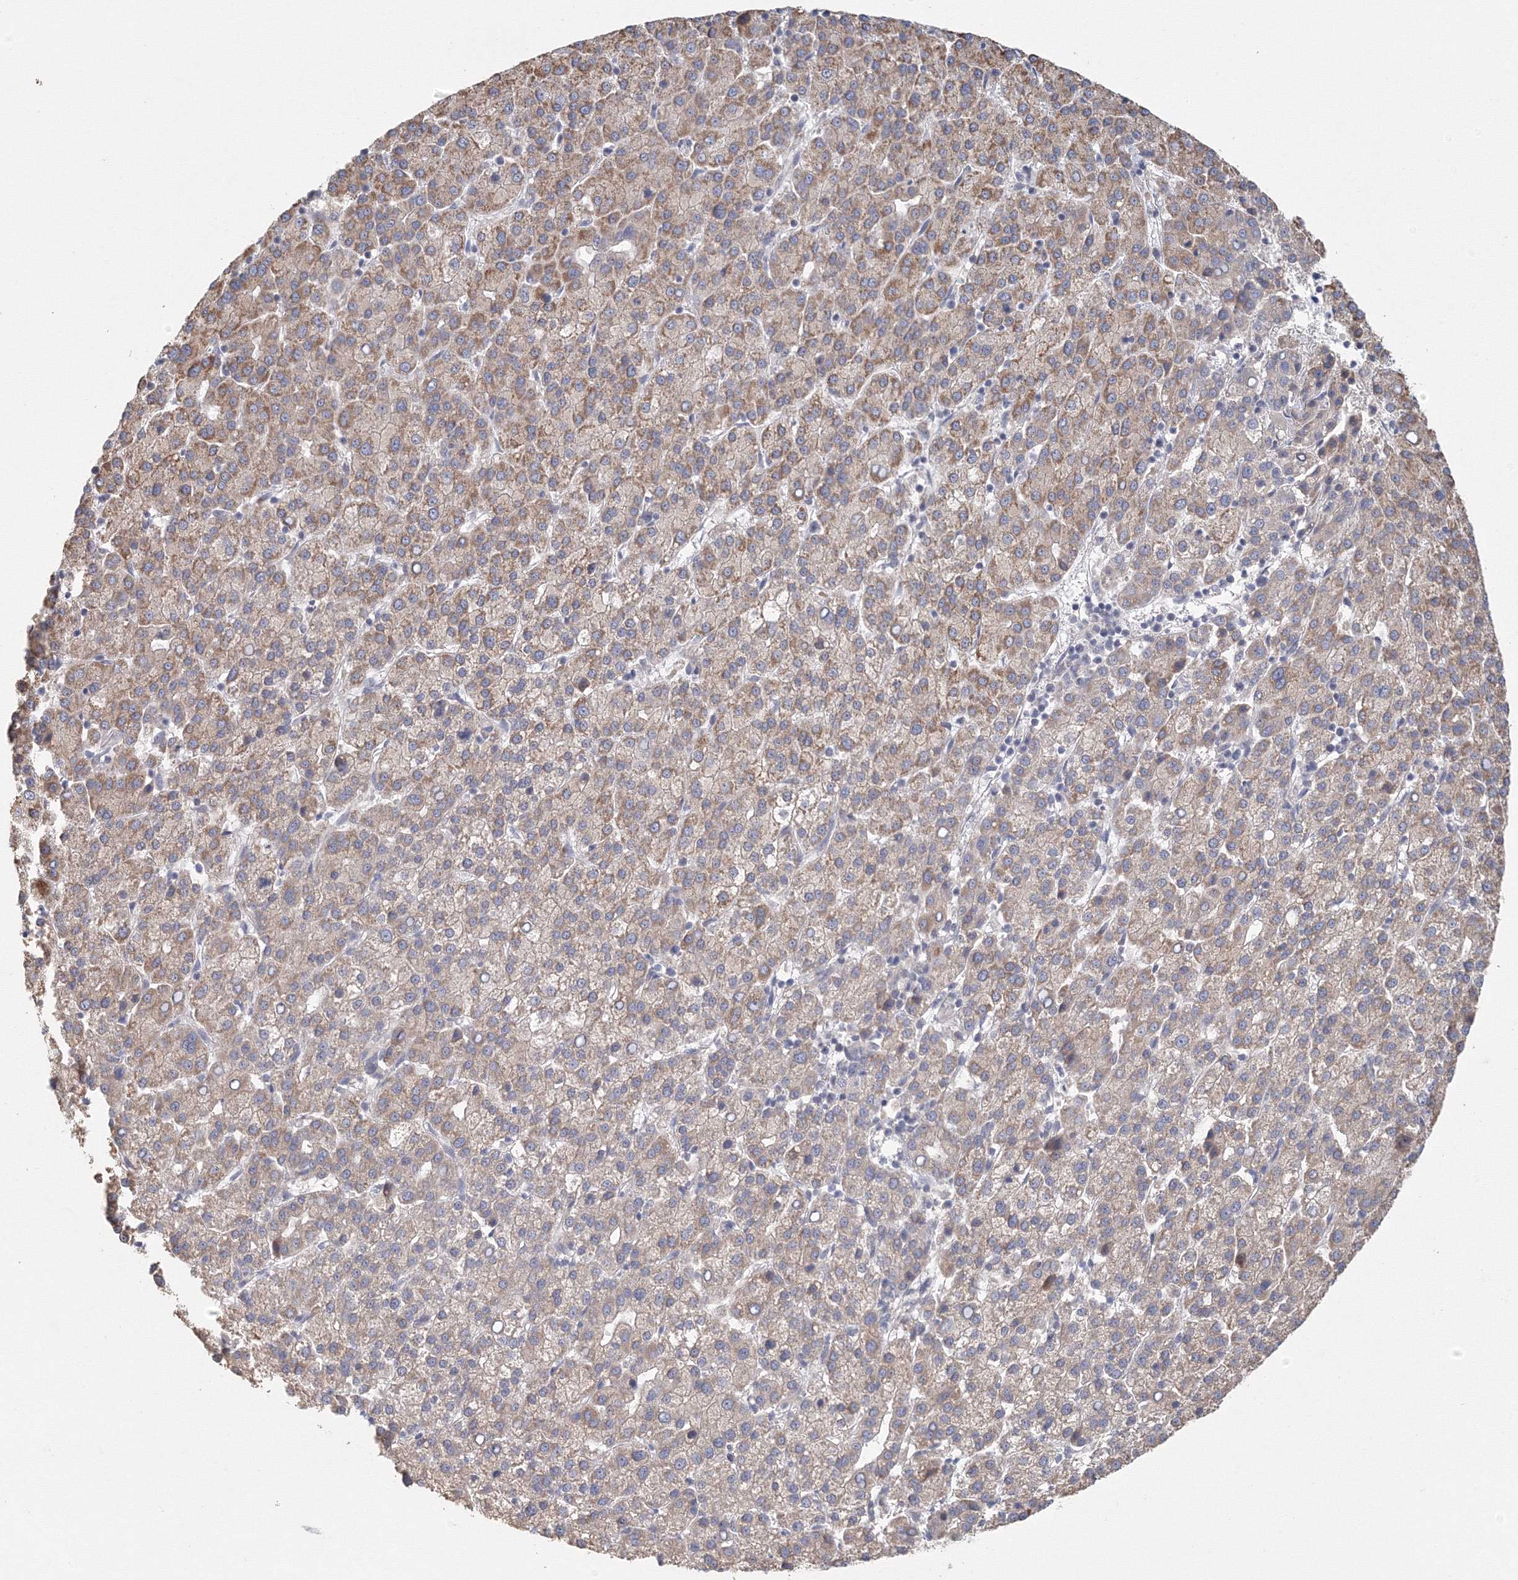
{"staining": {"intensity": "moderate", "quantity": ">75%", "location": "cytoplasmic/membranous"}, "tissue": "liver cancer", "cell_type": "Tumor cells", "image_type": "cancer", "snomed": [{"axis": "morphology", "description": "Carcinoma, Hepatocellular, NOS"}, {"axis": "topography", "description": "Liver"}], "caption": "High-magnification brightfield microscopy of hepatocellular carcinoma (liver) stained with DAB (brown) and counterstained with hematoxylin (blue). tumor cells exhibit moderate cytoplasmic/membranous positivity is identified in approximately>75% of cells. The staining is performed using DAB brown chromogen to label protein expression. The nuclei are counter-stained blue using hematoxylin.", "gene": "TACC2", "patient": {"sex": "female", "age": 58}}